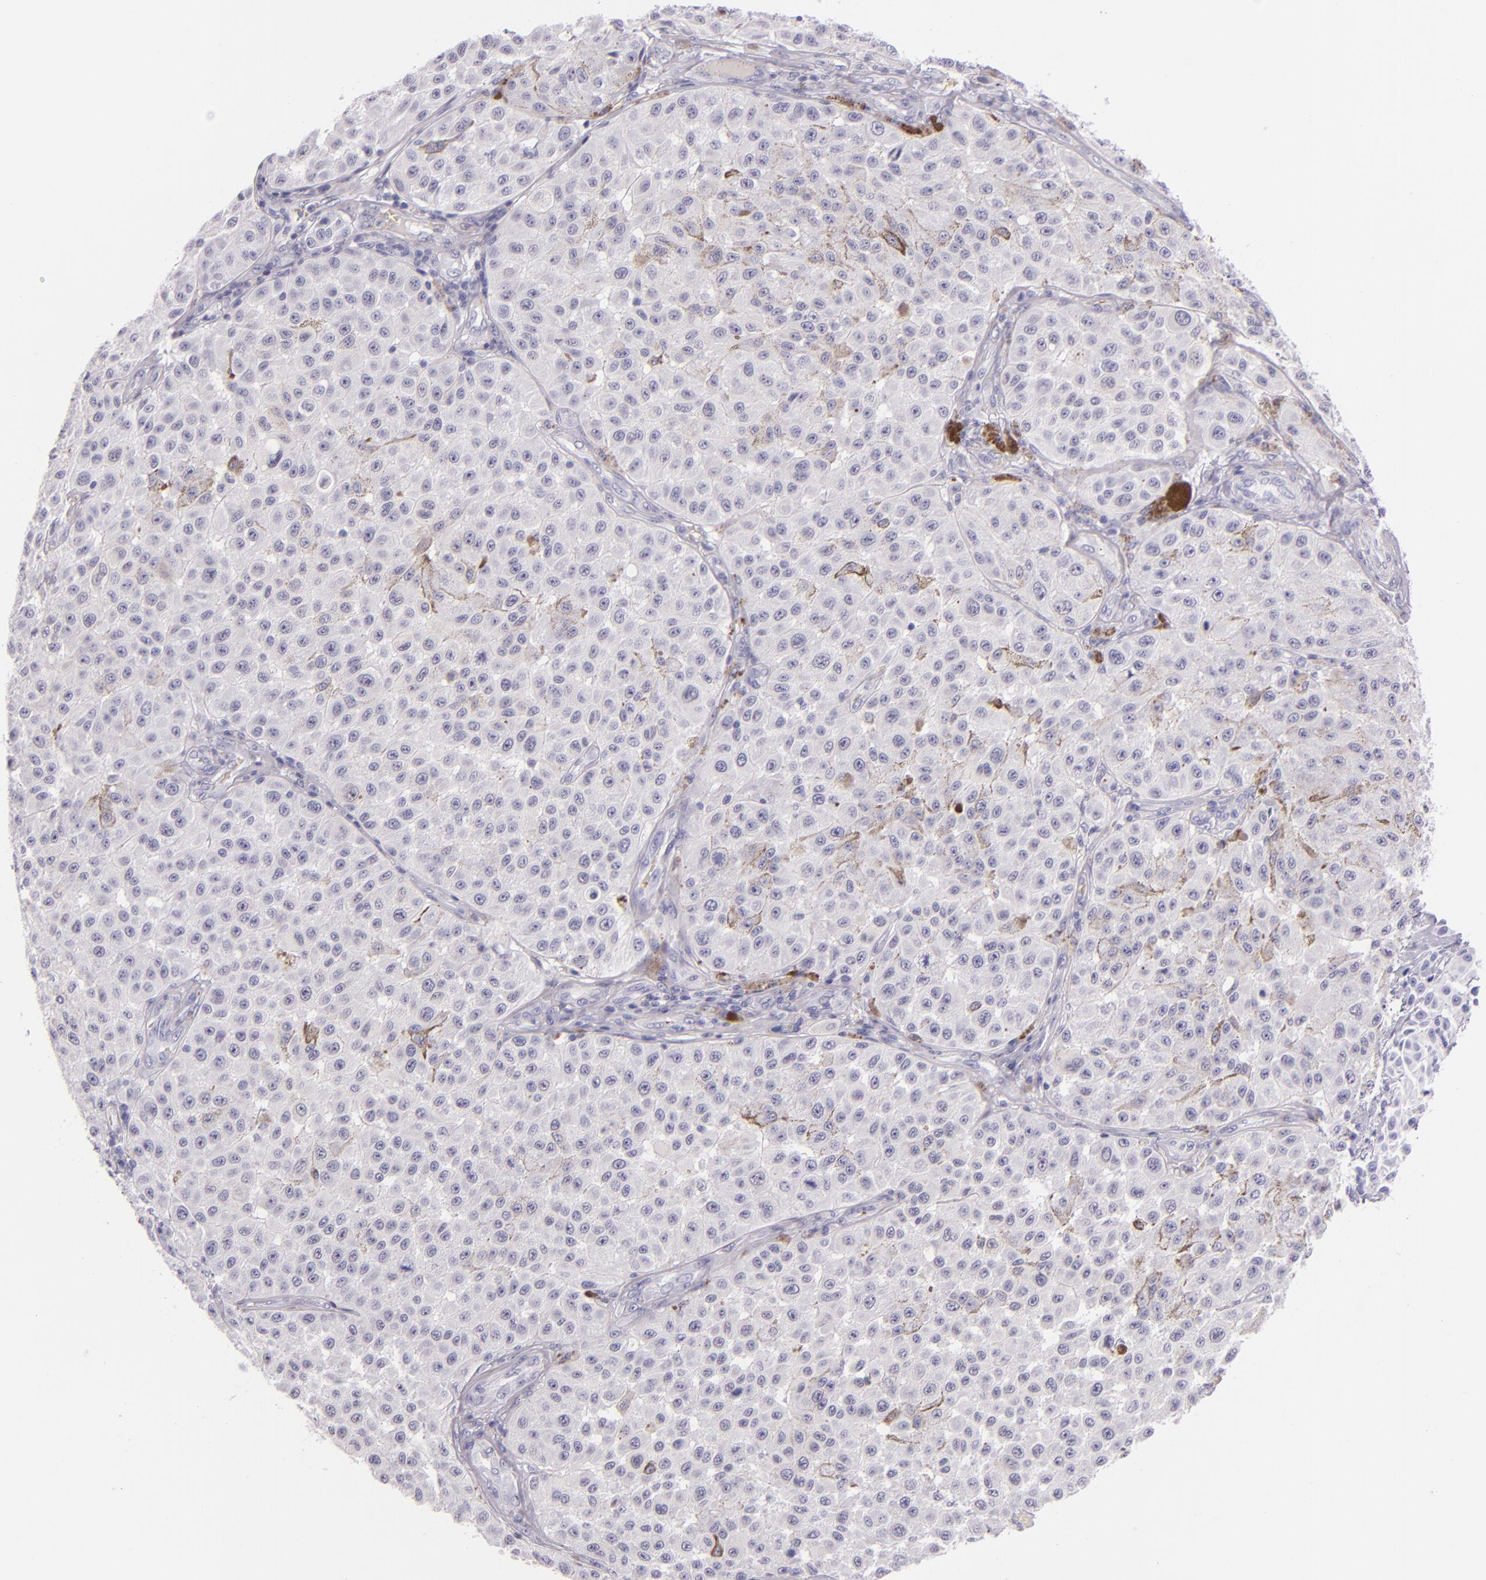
{"staining": {"intensity": "negative", "quantity": "none", "location": "none"}, "tissue": "melanoma", "cell_type": "Tumor cells", "image_type": "cancer", "snomed": [{"axis": "morphology", "description": "Malignant melanoma, NOS"}, {"axis": "topography", "description": "Skin"}], "caption": "Immunohistochemical staining of melanoma exhibits no significant positivity in tumor cells.", "gene": "SELP", "patient": {"sex": "female", "age": 64}}